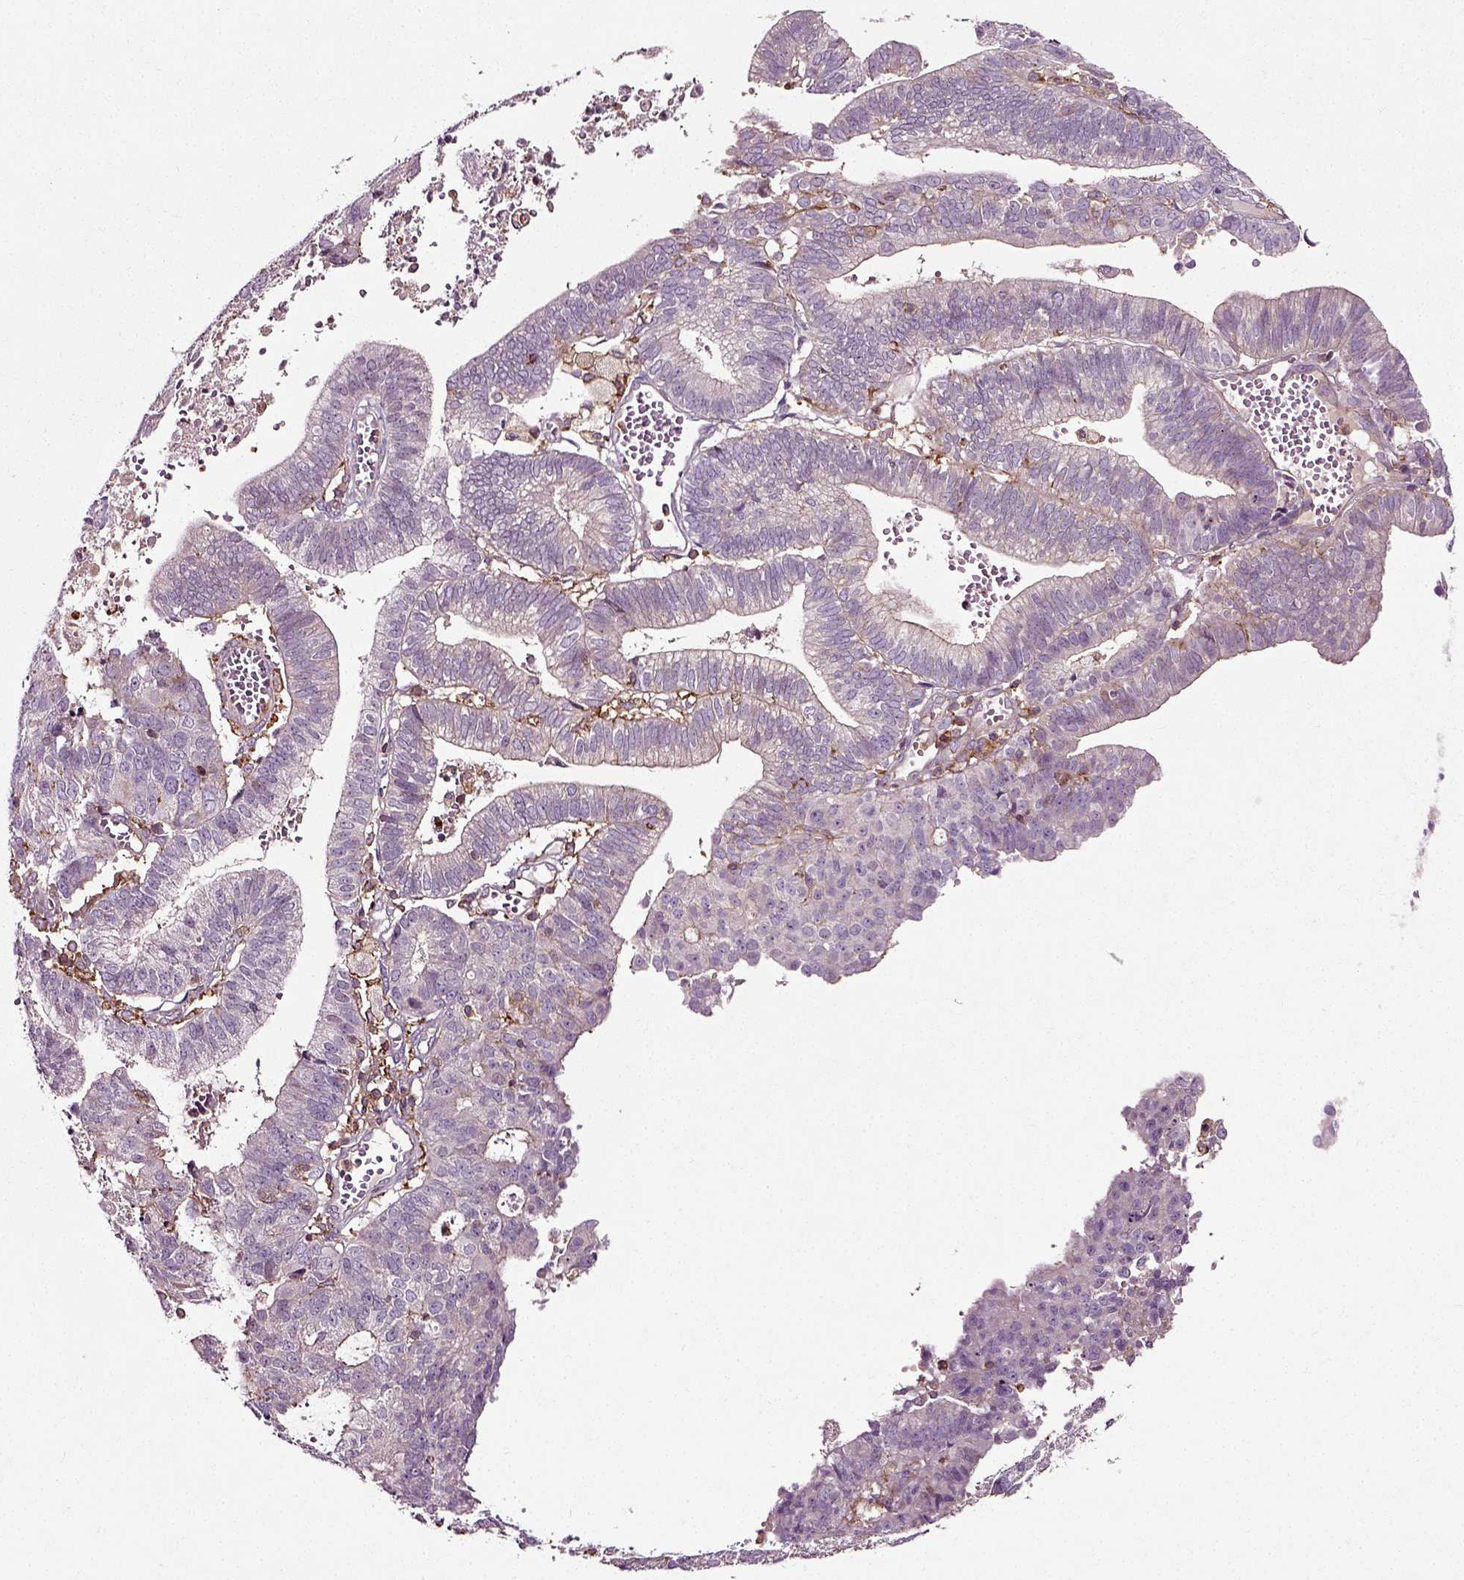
{"staining": {"intensity": "moderate", "quantity": "<25%", "location": "cytoplasmic/membranous"}, "tissue": "endometrial cancer", "cell_type": "Tumor cells", "image_type": "cancer", "snomed": [{"axis": "morphology", "description": "Adenocarcinoma, NOS"}, {"axis": "topography", "description": "Endometrium"}], "caption": "The immunohistochemical stain highlights moderate cytoplasmic/membranous staining in tumor cells of endometrial cancer tissue. The staining is performed using DAB (3,3'-diaminobenzidine) brown chromogen to label protein expression. The nuclei are counter-stained blue using hematoxylin.", "gene": "RHOF", "patient": {"sex": "female", "age": 82}}